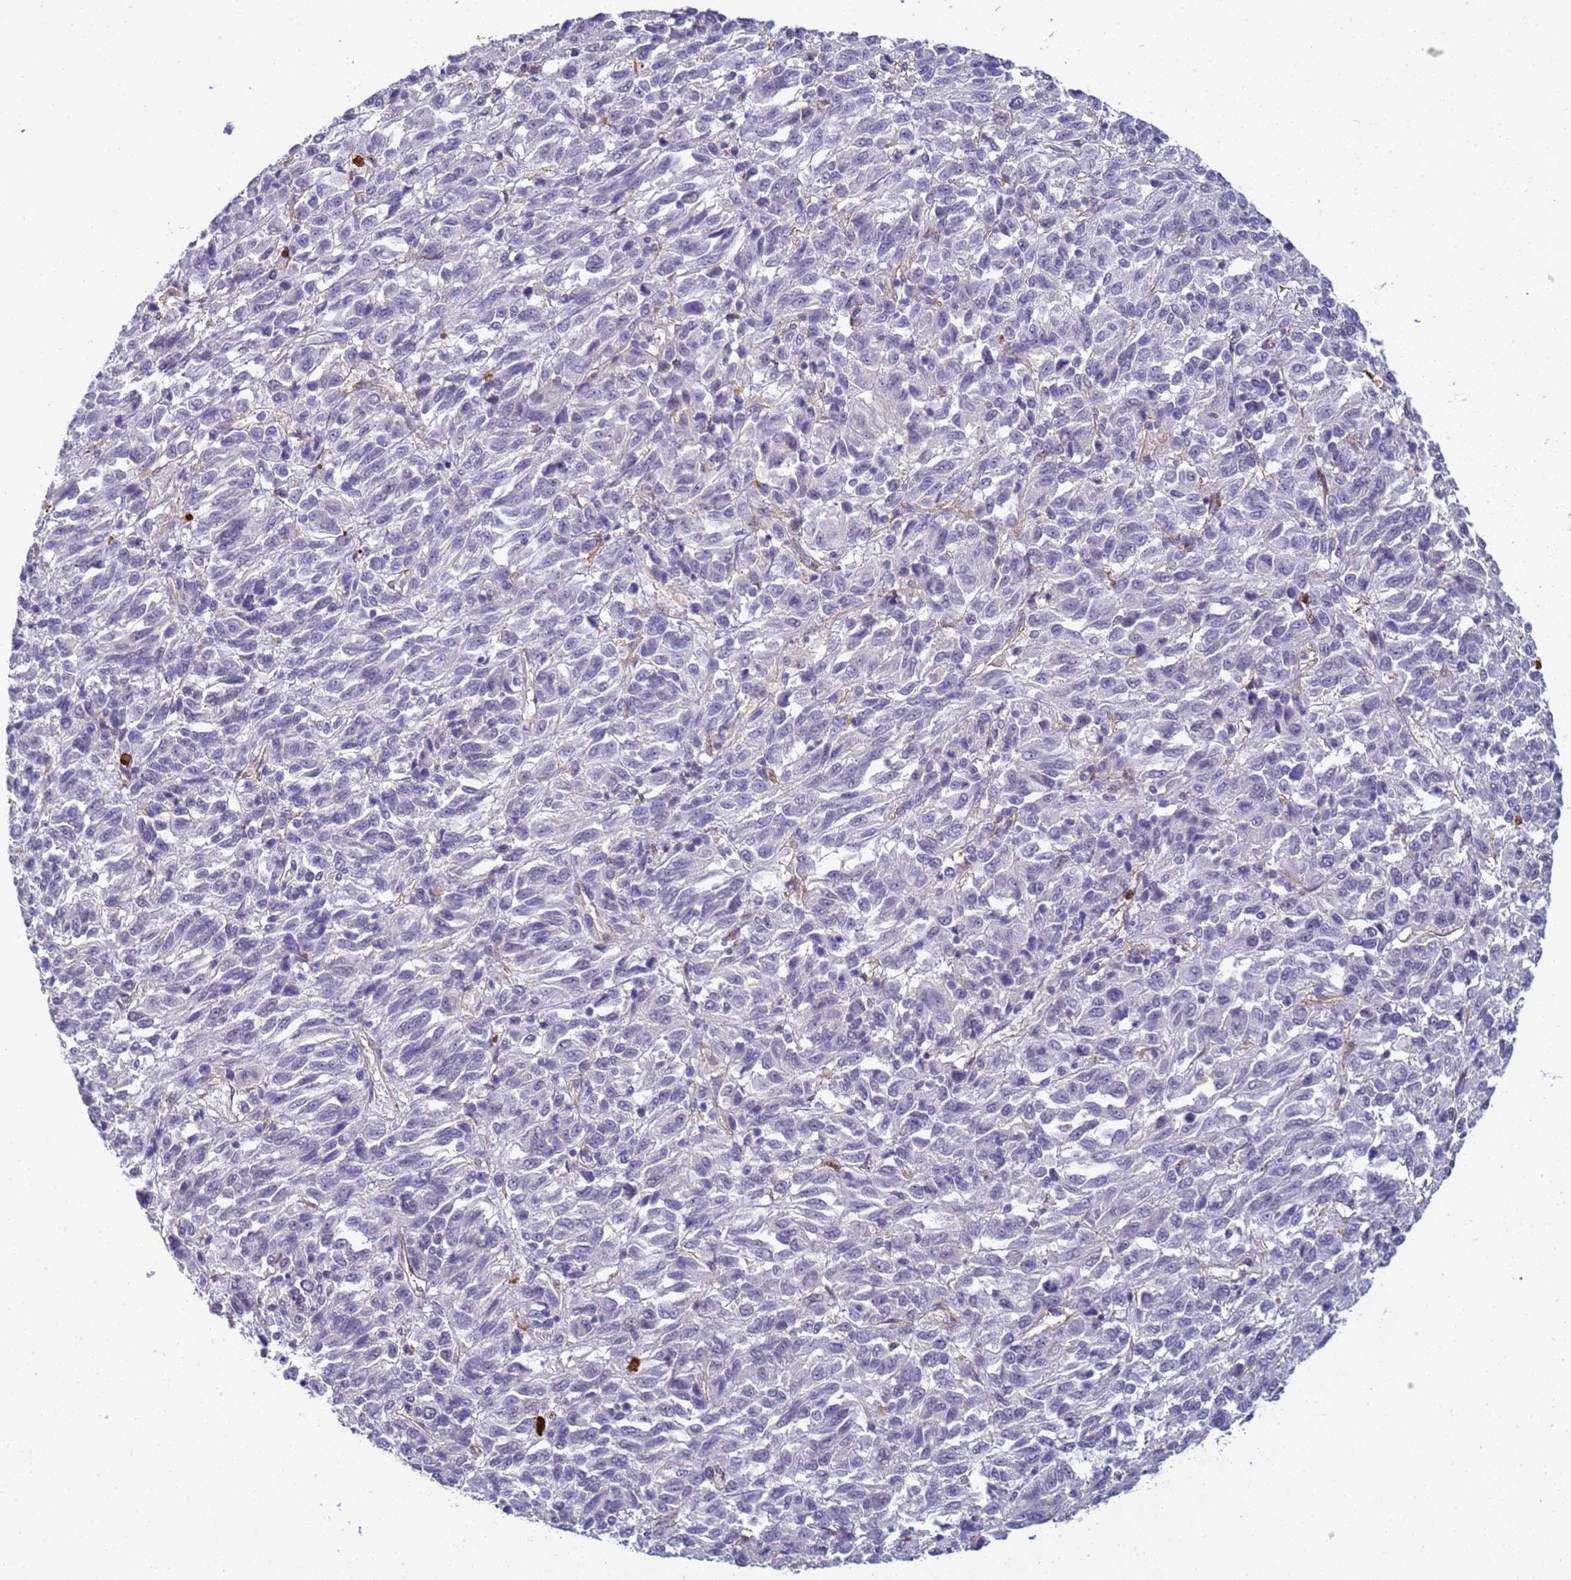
{"staining": {"intensity": "negative", "quantity": "none", "location": "none"}, "tissue": "melanoma", "cell_type": "Tumor cells", "image_type": "cancer", "snomed": [{"axis": "morphology", "description": "Malignant melanoma, Metastatic site"}, {"axis": "topography", "description": "Lung"}], "caption": "Immunohistochemical staining of melanoma demonstrates no significant positivity in tumor cells.", "gene": "GON4L", "patient": {"sex": "male", "age": 64}}